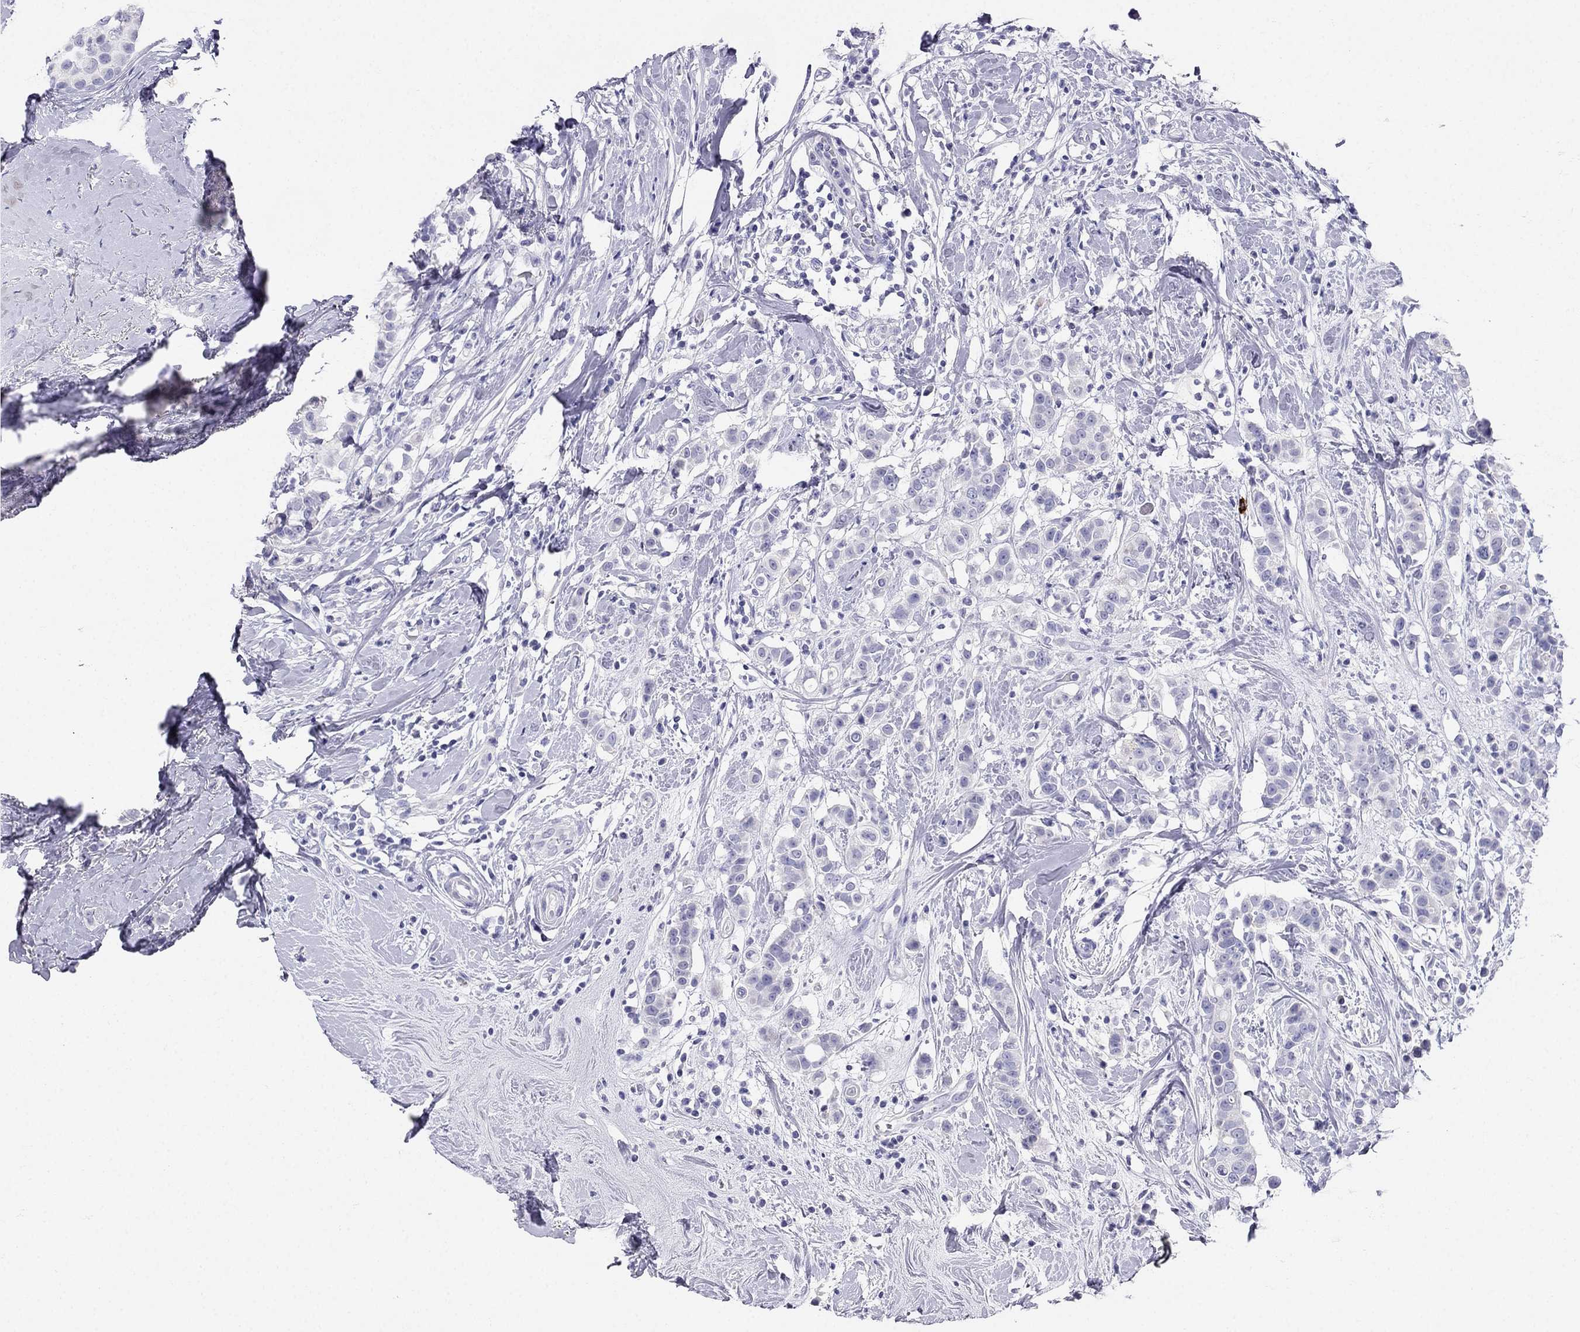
{"staining": {"intensity": "negative", "quantity": "none", "location": "none"}, "tissue": "breast cancer", "cell_type": "Tumor cells", "image_type": "cancer", "snomed": [{"axis": "morphology", "description": "Duct carcinoma"}, {"axis": "topography", "description": "Breast"}], "caption": "Tumor cells are negative for brown protein staining in breast cancer.", "gene": "RFLNA", "patient": {"sex": "female", "age": 27}}